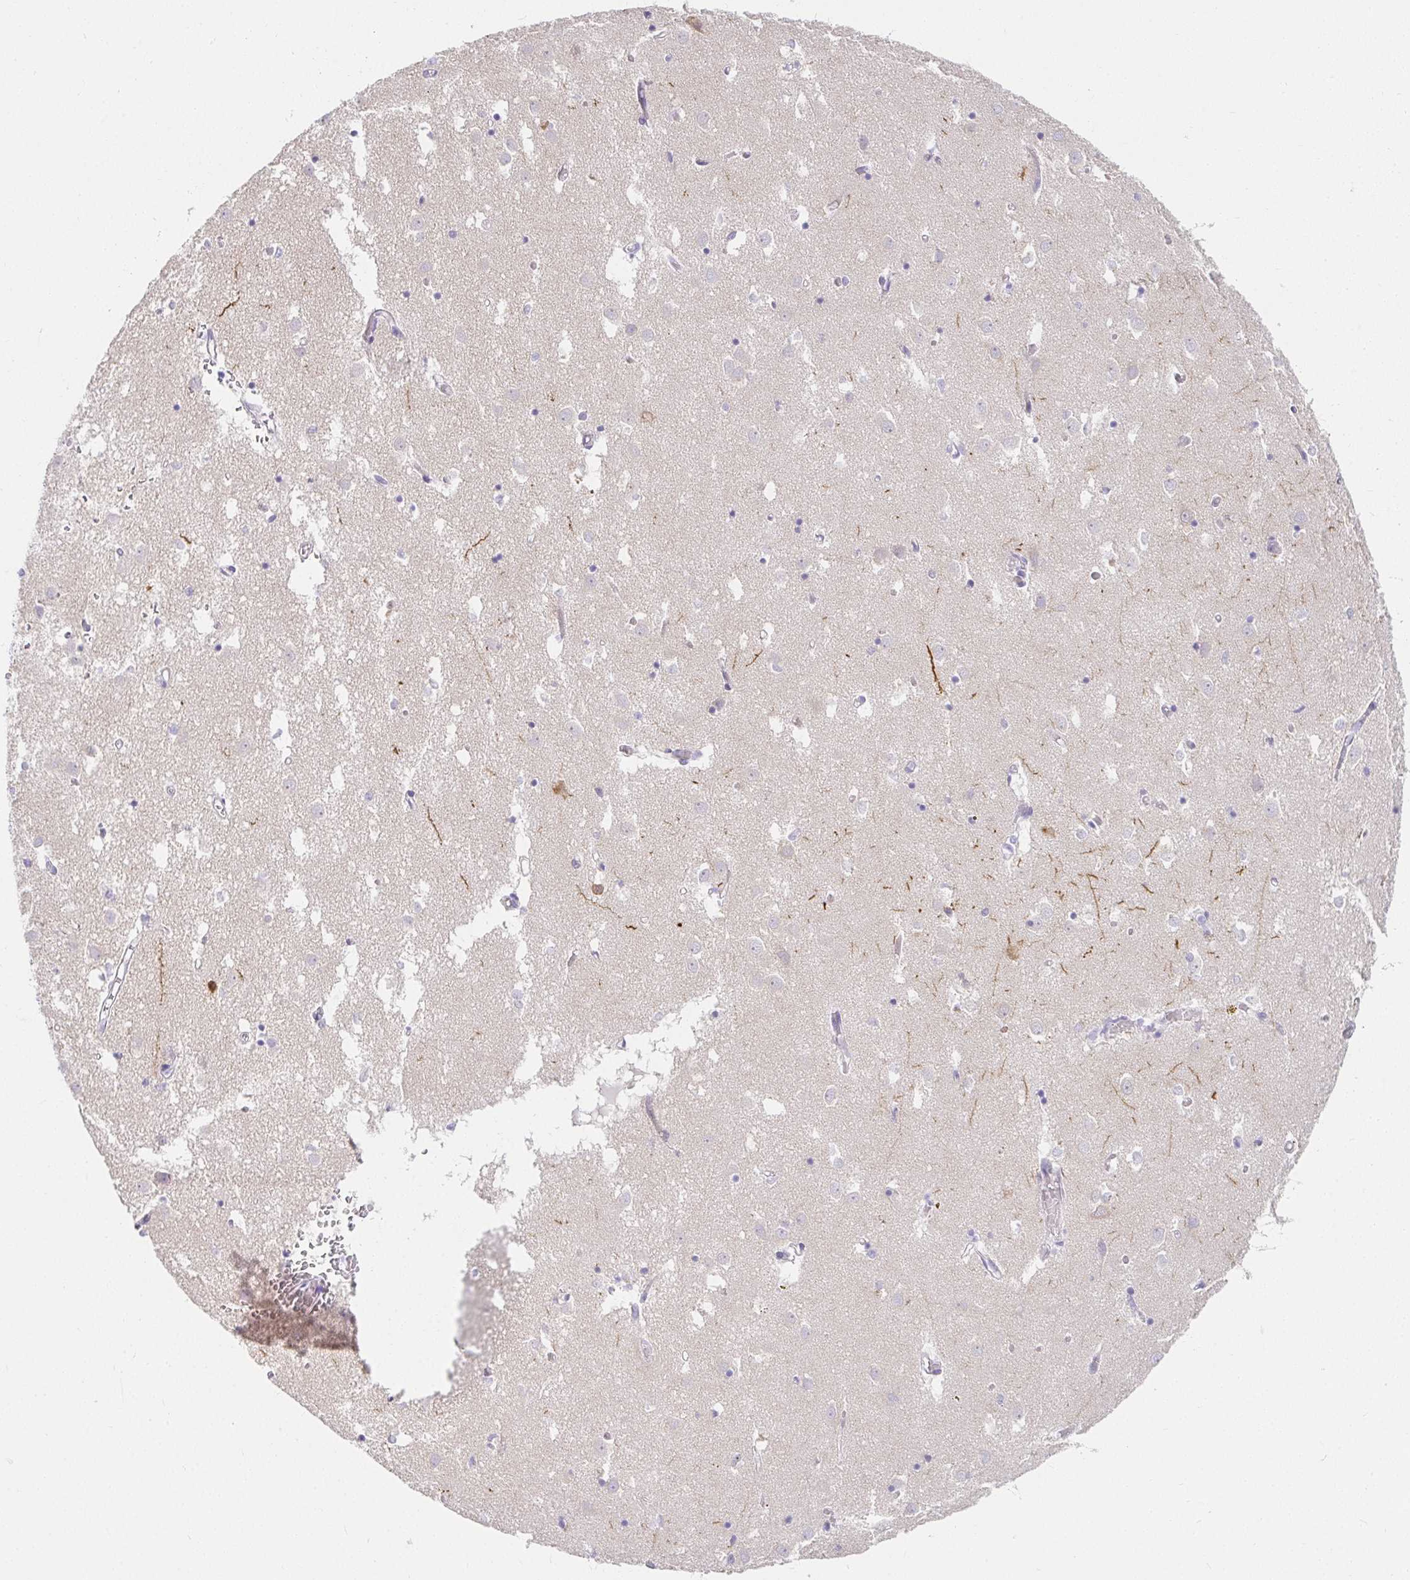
{"staining": {"intensity": "strong", "quantity": "<25%", "location": "cytoplasmic/membranous"}, "tissue": "caudate", "cell_type": "Glial cells", "image_type": "normal", "snomed": [{"axis": "morphology", "description": "Normal tissue, NOS"}, {"axis": "topography", "description": "Lateral ventricle wall"}], "caption": "The image exhibits staining of benign caudate, revealing strong cytoplasmic/membranous protein positivity (brown color) within glial cells. The staining was performed using DAB (3,3'-diaminobenzidine), with brown indicating positive protein expression. Nuclei are stained blue with hematoxylin.", "gene": "VGLL1", "patient": {"sex": "male", "age": 70}}